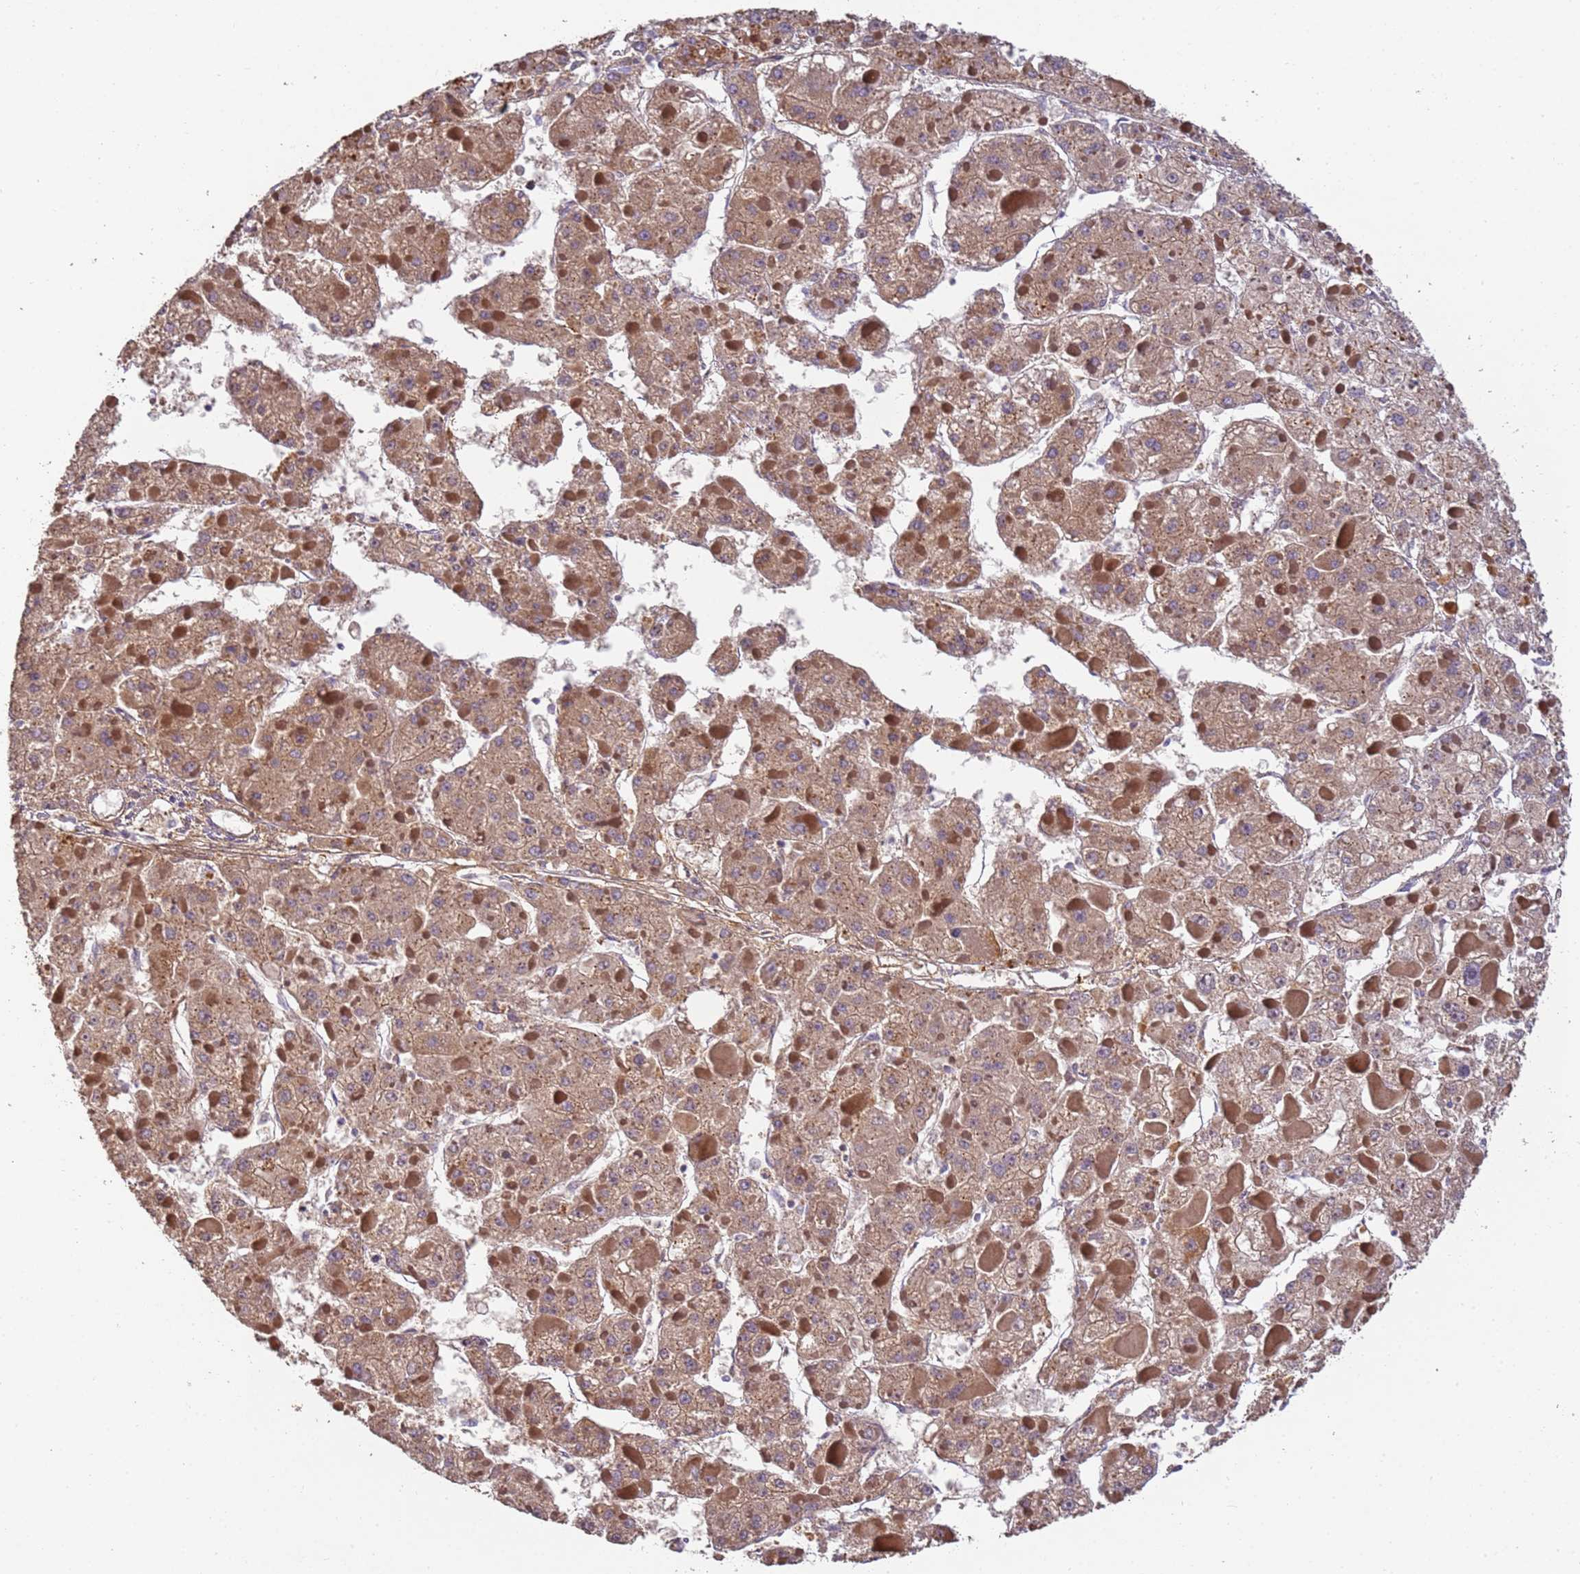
{"staining": {"intensity": "moderate", "quantity": ">75%", "location": "cytoplasmic/membranous"}, "tissue": "liver cancer", "cell_type": "Tumor cells", "image_type": "cancer", "snomed": [{"axis": "morphology", "description": "Carcinoma, Hepatocellular, NOS"}, {"axis": "topography", "description": "Liver"}], "caption": "Protein expression analysis of liver hepatocellular carcinoma reveals moderate cytoplasmic/membranous positivity in approximately >75% of tumor cells. The protein of interest is shown in brown color, while the nuclei are stained blue.", "gene": "TIGAR", "patient": {"sex": "female", "age": 73}}